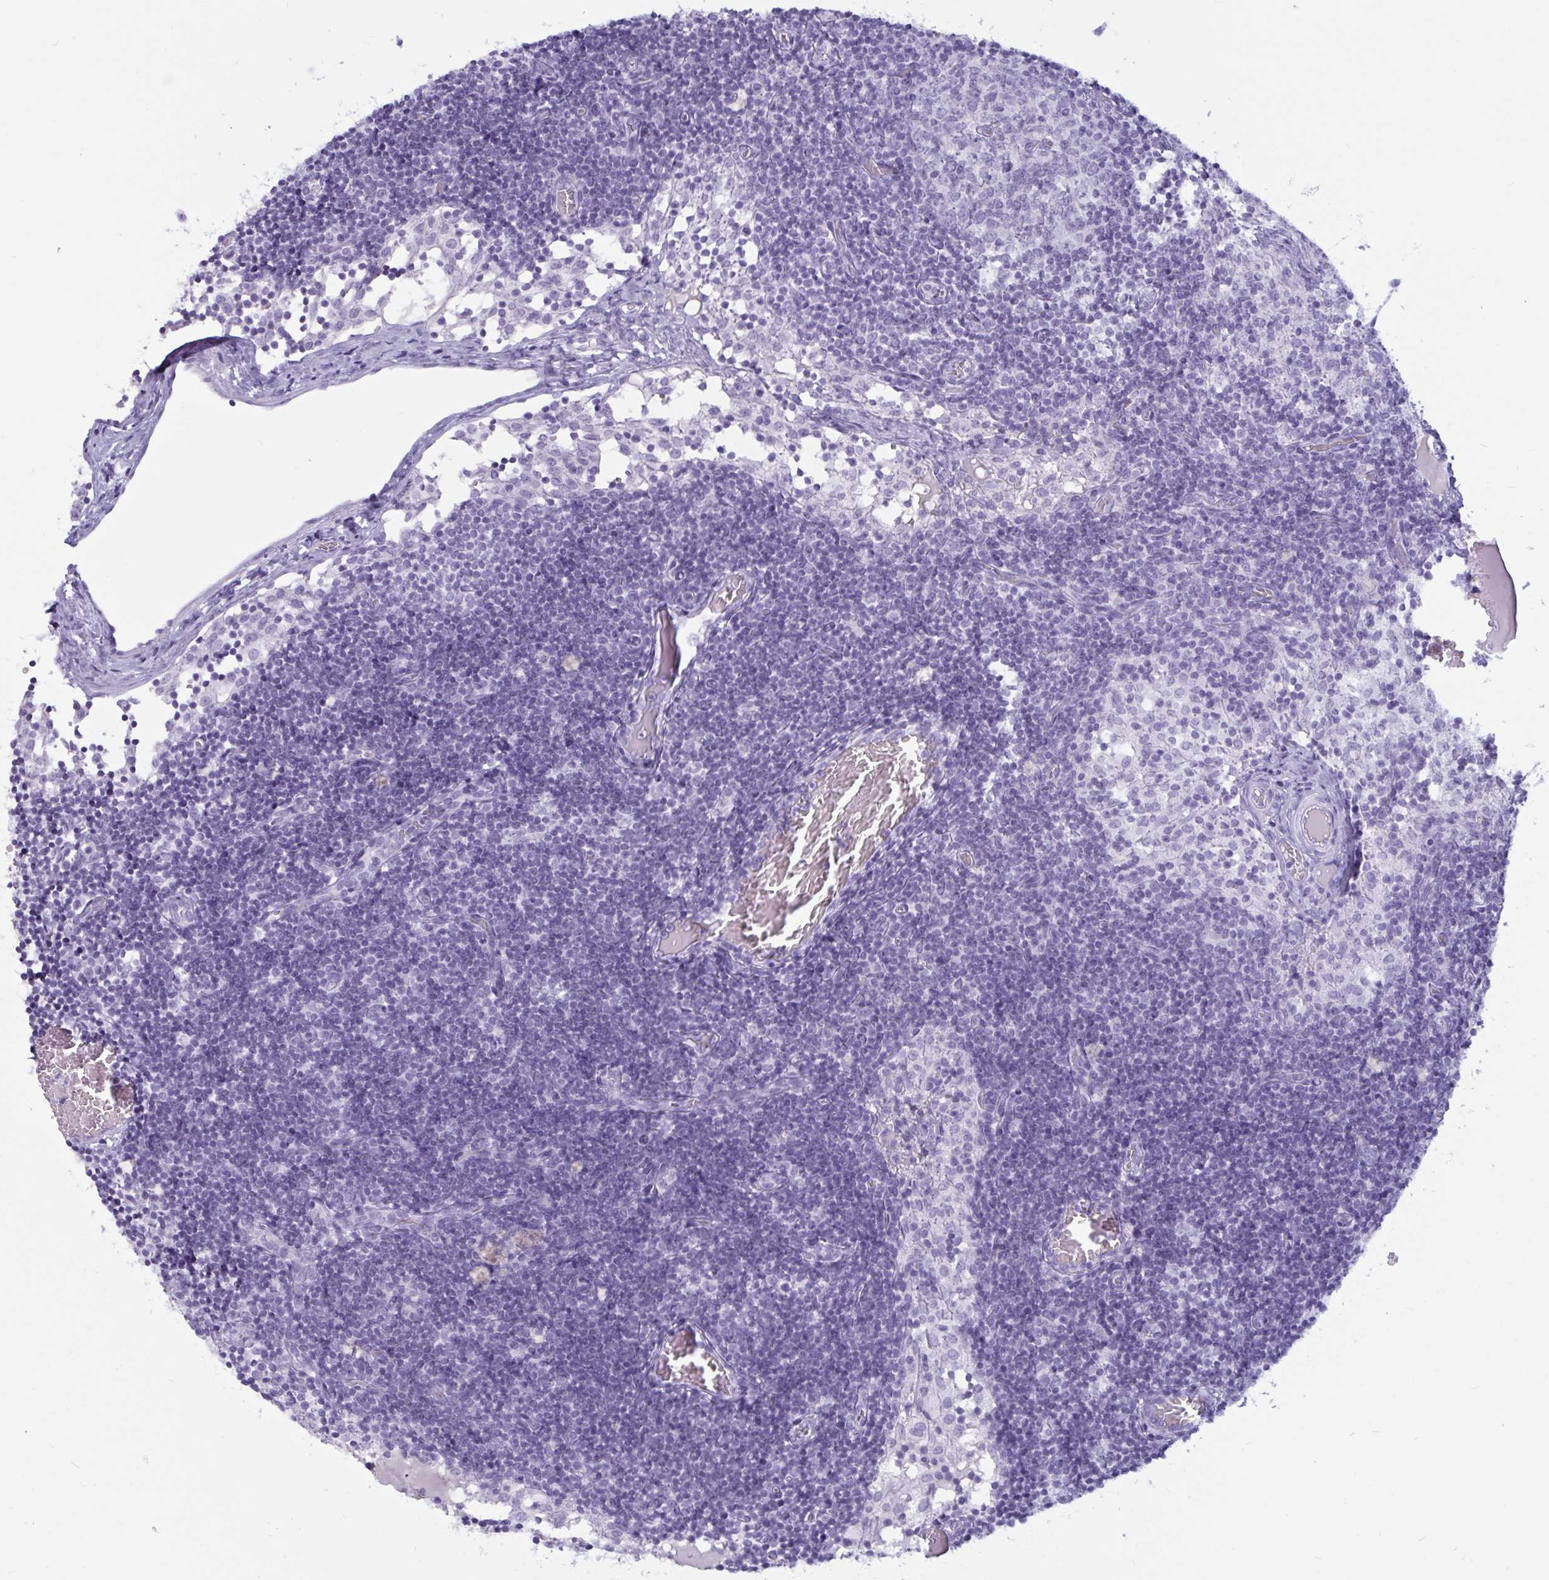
{"staining": {"intensity": "negative", "quantity": "none", "location": "none"}, "tissue": "lymph node", "cell_type": "Germinal center cells", "image_type": "normal", "snomed": [{"axis": "morphology", "description": "Normal tissue, NOS"}, {"axis": "topography", "description": "Lymph node"}], "caption": "Immunohistochemistry image of benign human lymph node stained for a protein (brown), which exhibits no expression in germinal center cells. (Stains: DAB IHC with hematoxylin counter stain, Microscopy: brightfield microscopy at high magnification).", "gene": "BBS10", "patient": {"sex": "female", "age": 31}}